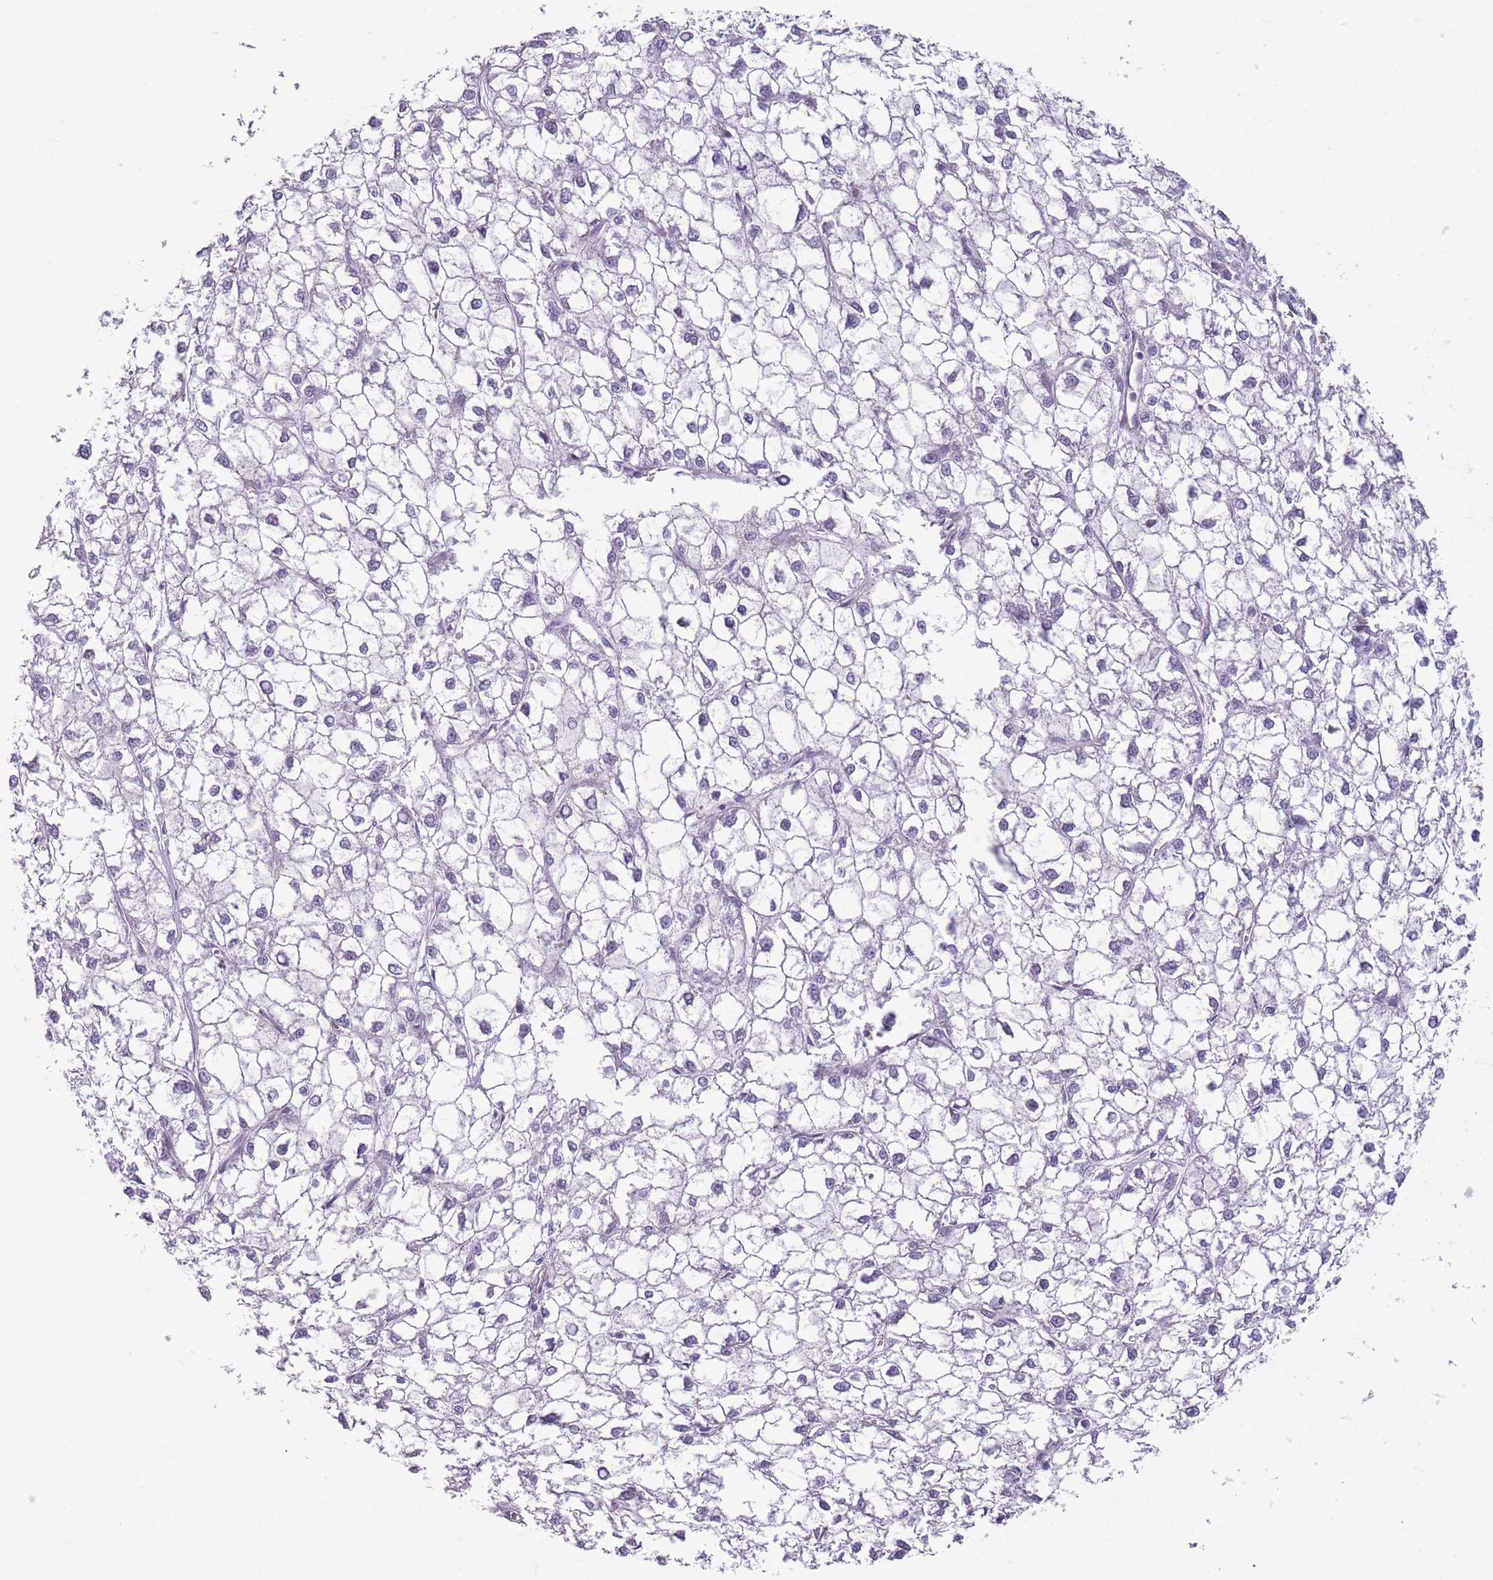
{"staining": {"intensity": "negative", "quantity": "none", "location": "none"}, "tissue": "liver cancer", "cell_type": "Tumor cells", "image_type": "cancer", "snomed": [{"axis": "morphology", "description": "Carcinoma, Hepatocellular, NOS"}, {"axis": "topography", "description": "Liver"}], "caption": "The histopathology image demonstrates no significant expression in tumor cells of liver cancer.", "gene": "OR6B3", "patient": {"sex": "female", "age": 43}}